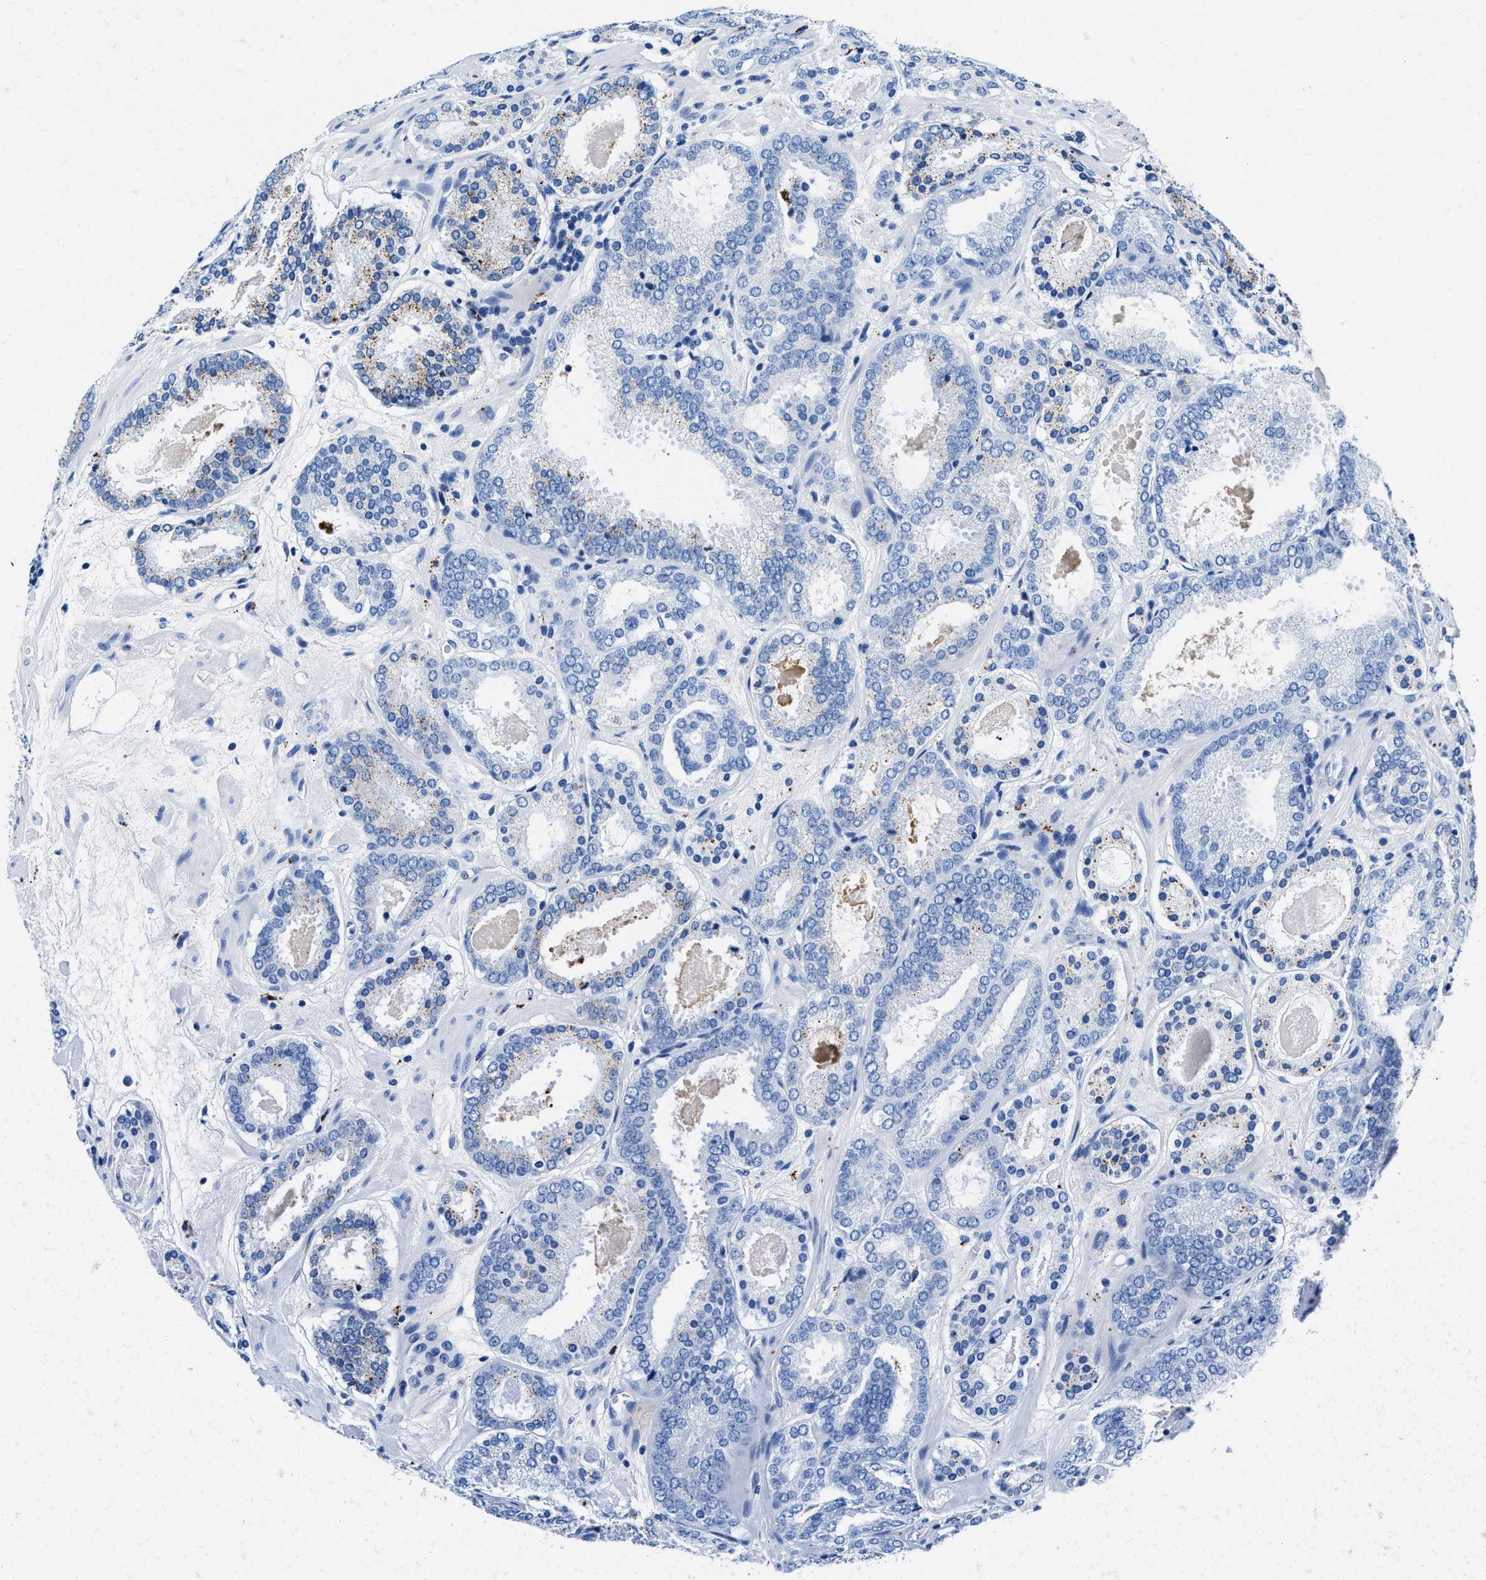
{"staining": {"intensity": "weak", "quantity": "<25%", "location": "cytoplasmic/membranous"}, "tissue": "prostate cancer", "cell_type": "Tumor cells", "image_type": "cancer", "snomed": [{"axis": "morphology", "description": "Adenocarcinoma, Low grade"}, {"axis": "topography", "description": "Prostate"}], "caption": "Human prostate cancer stained for a protein using IHC demonstrates no expression in tumor cells.", "gene": "OR14K1", "patient": {"sex": "male", "age": 69}}